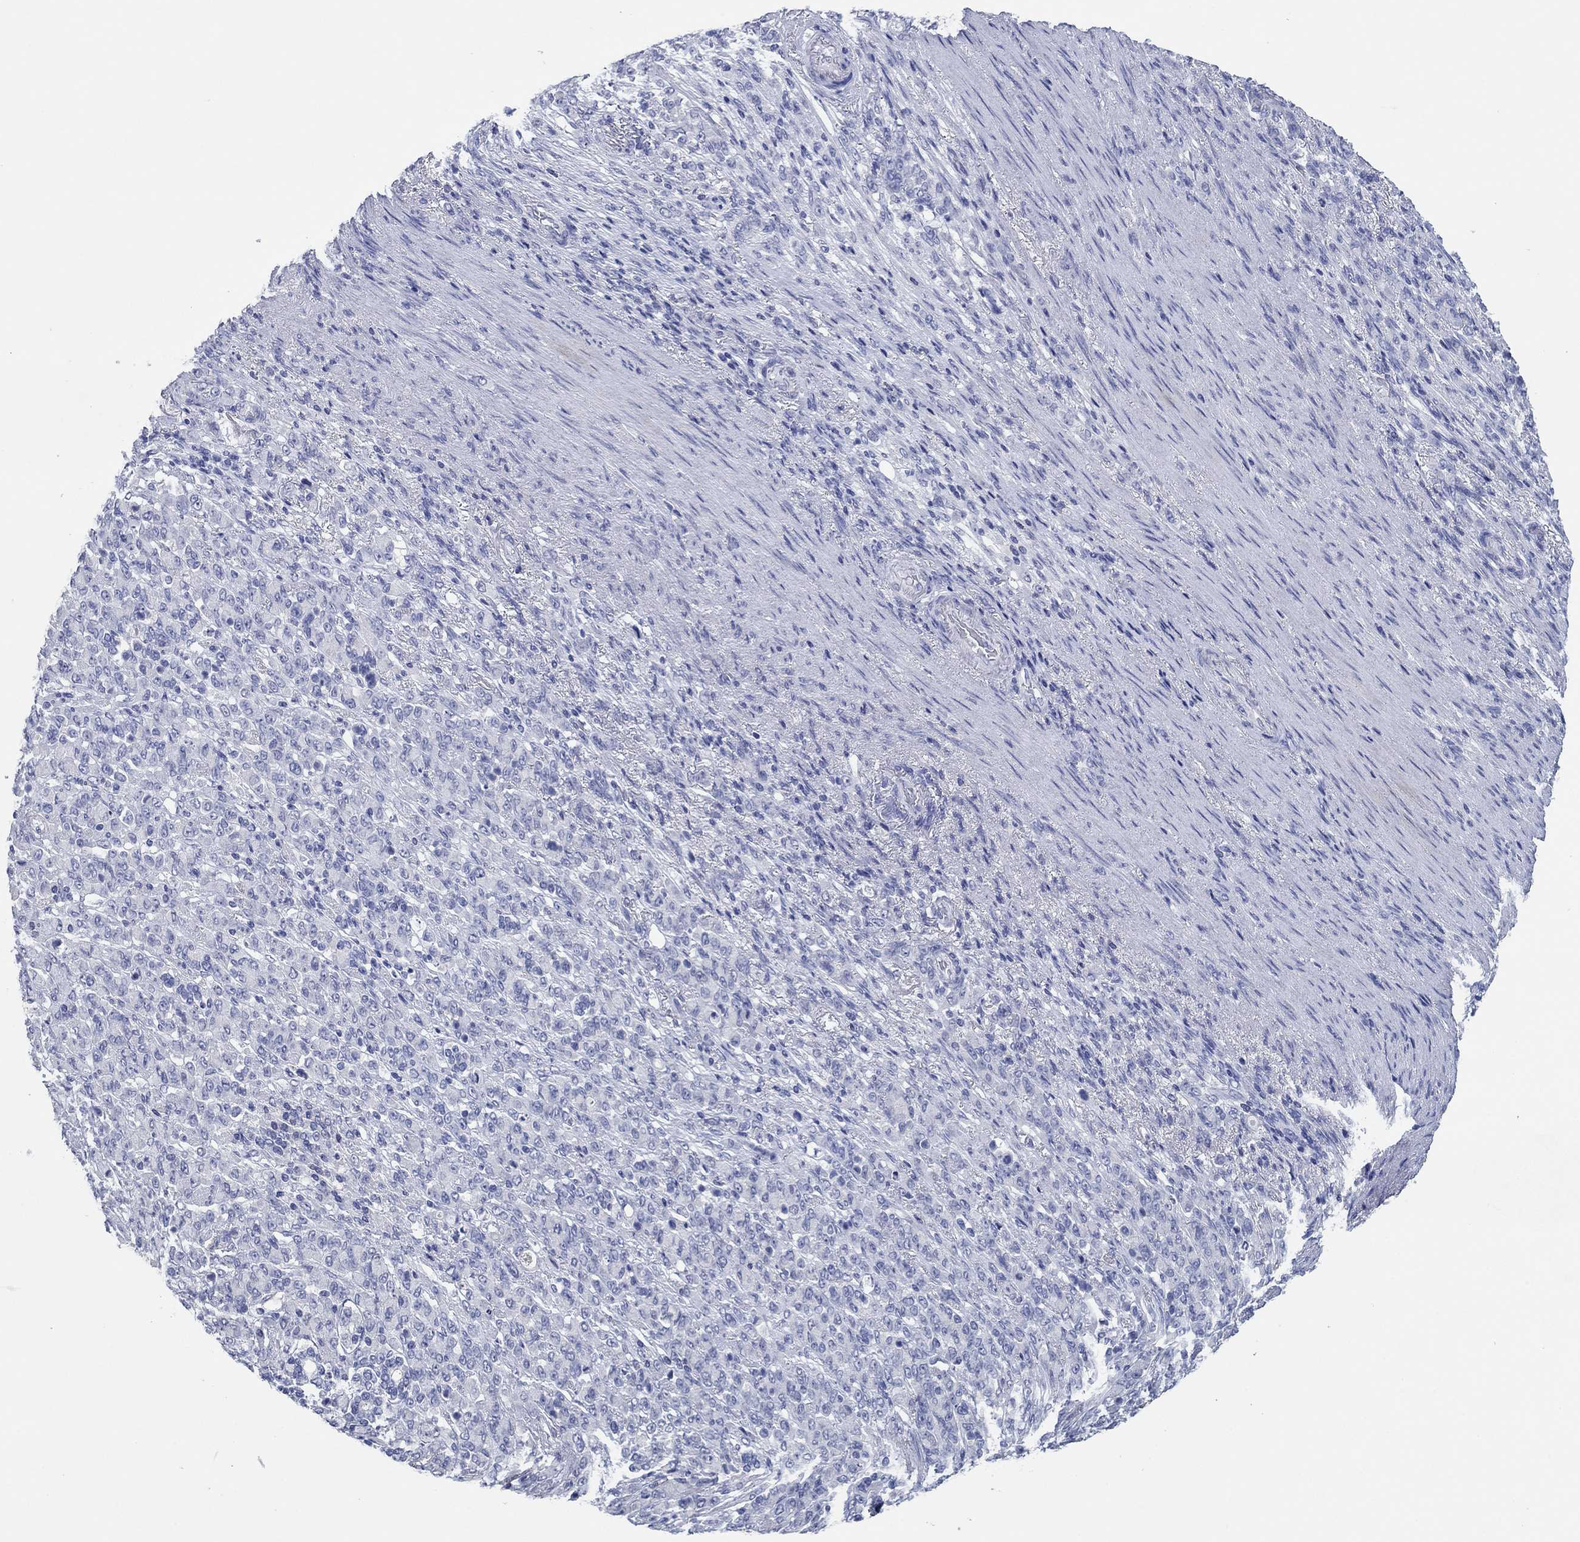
{"staining": {"intensity": "negative", "quantity": "none", "location": "none"}, "tissue": "stomach cancer", "cell_type": "Tumor cells", "image_type": "cancer", "snomed": [{"axis": "morphology", "description": "Normal tissue, NOS"}, {"axis": "morphology", "description": "Adenocarcinoma, NOS"}, {"axis": "topography", "description": "Stomach"}], "caption": "There is no significant positivity in tumor cells of stomach cancer (adenocarcinoma).", "gene": "POU5F1", "patient": {"sex": "female", "age": 79}}